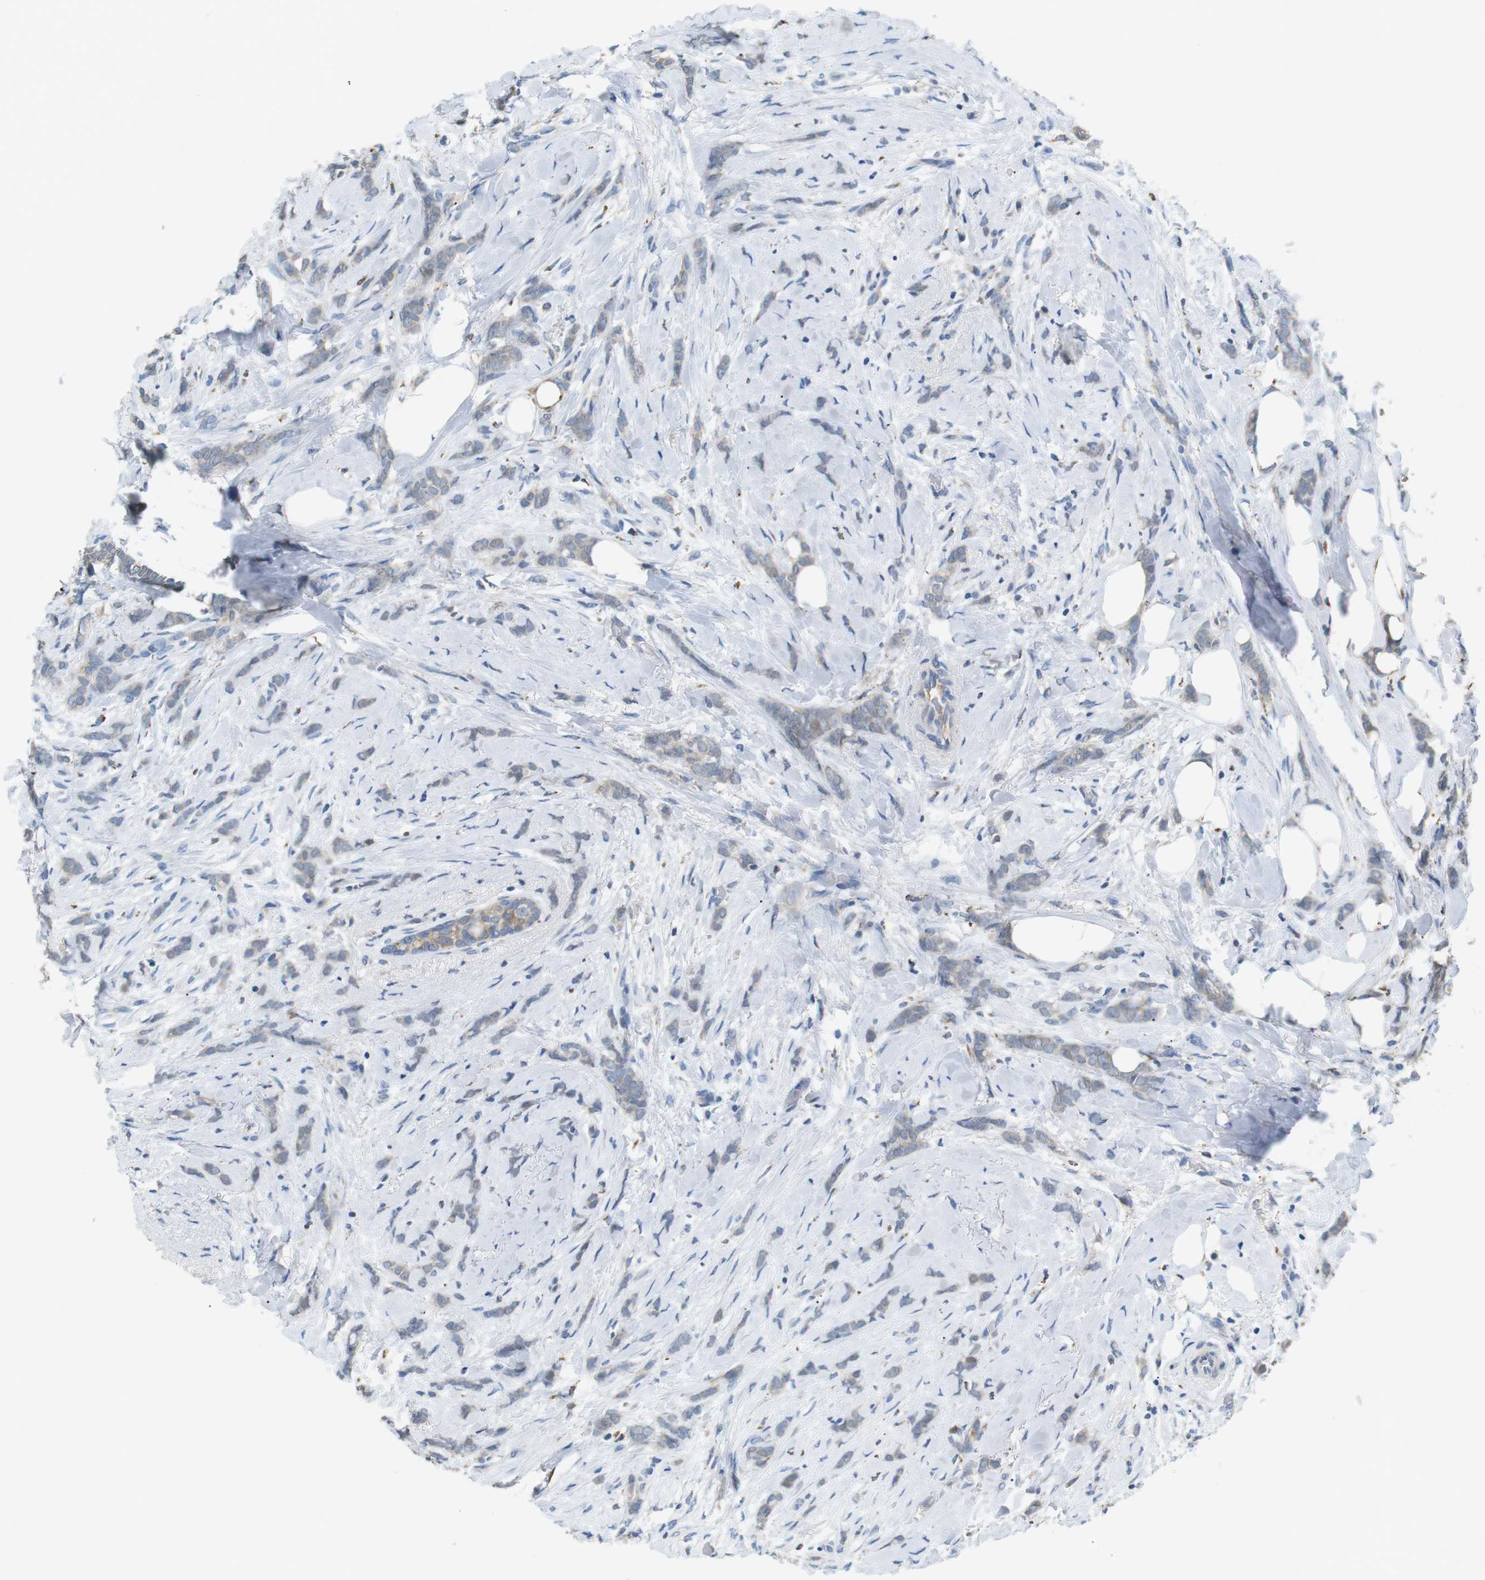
{"staining": {"intensity": "weak", "quantity": "<25%", "location": "cytoplasmic/membranous"}, "tissue": "breast cancer", "cell_type": "Tumor cells", "image_type": "cancer", "snomed": [{"axis": "morphology", "description": "Lobular carcinoma, in situ"}, {"axis": "morphology", "description": "Lobular carcinoma"}, {"axis": "topography", "description": "Breast"}], "caption": "A high-resolution micrograph shows immunohistochemistry staining of breast cancer, which shows no significant staining in tumor cells.", "gene": "CD300E", "patient": {"sex": "female", "age": 41}}